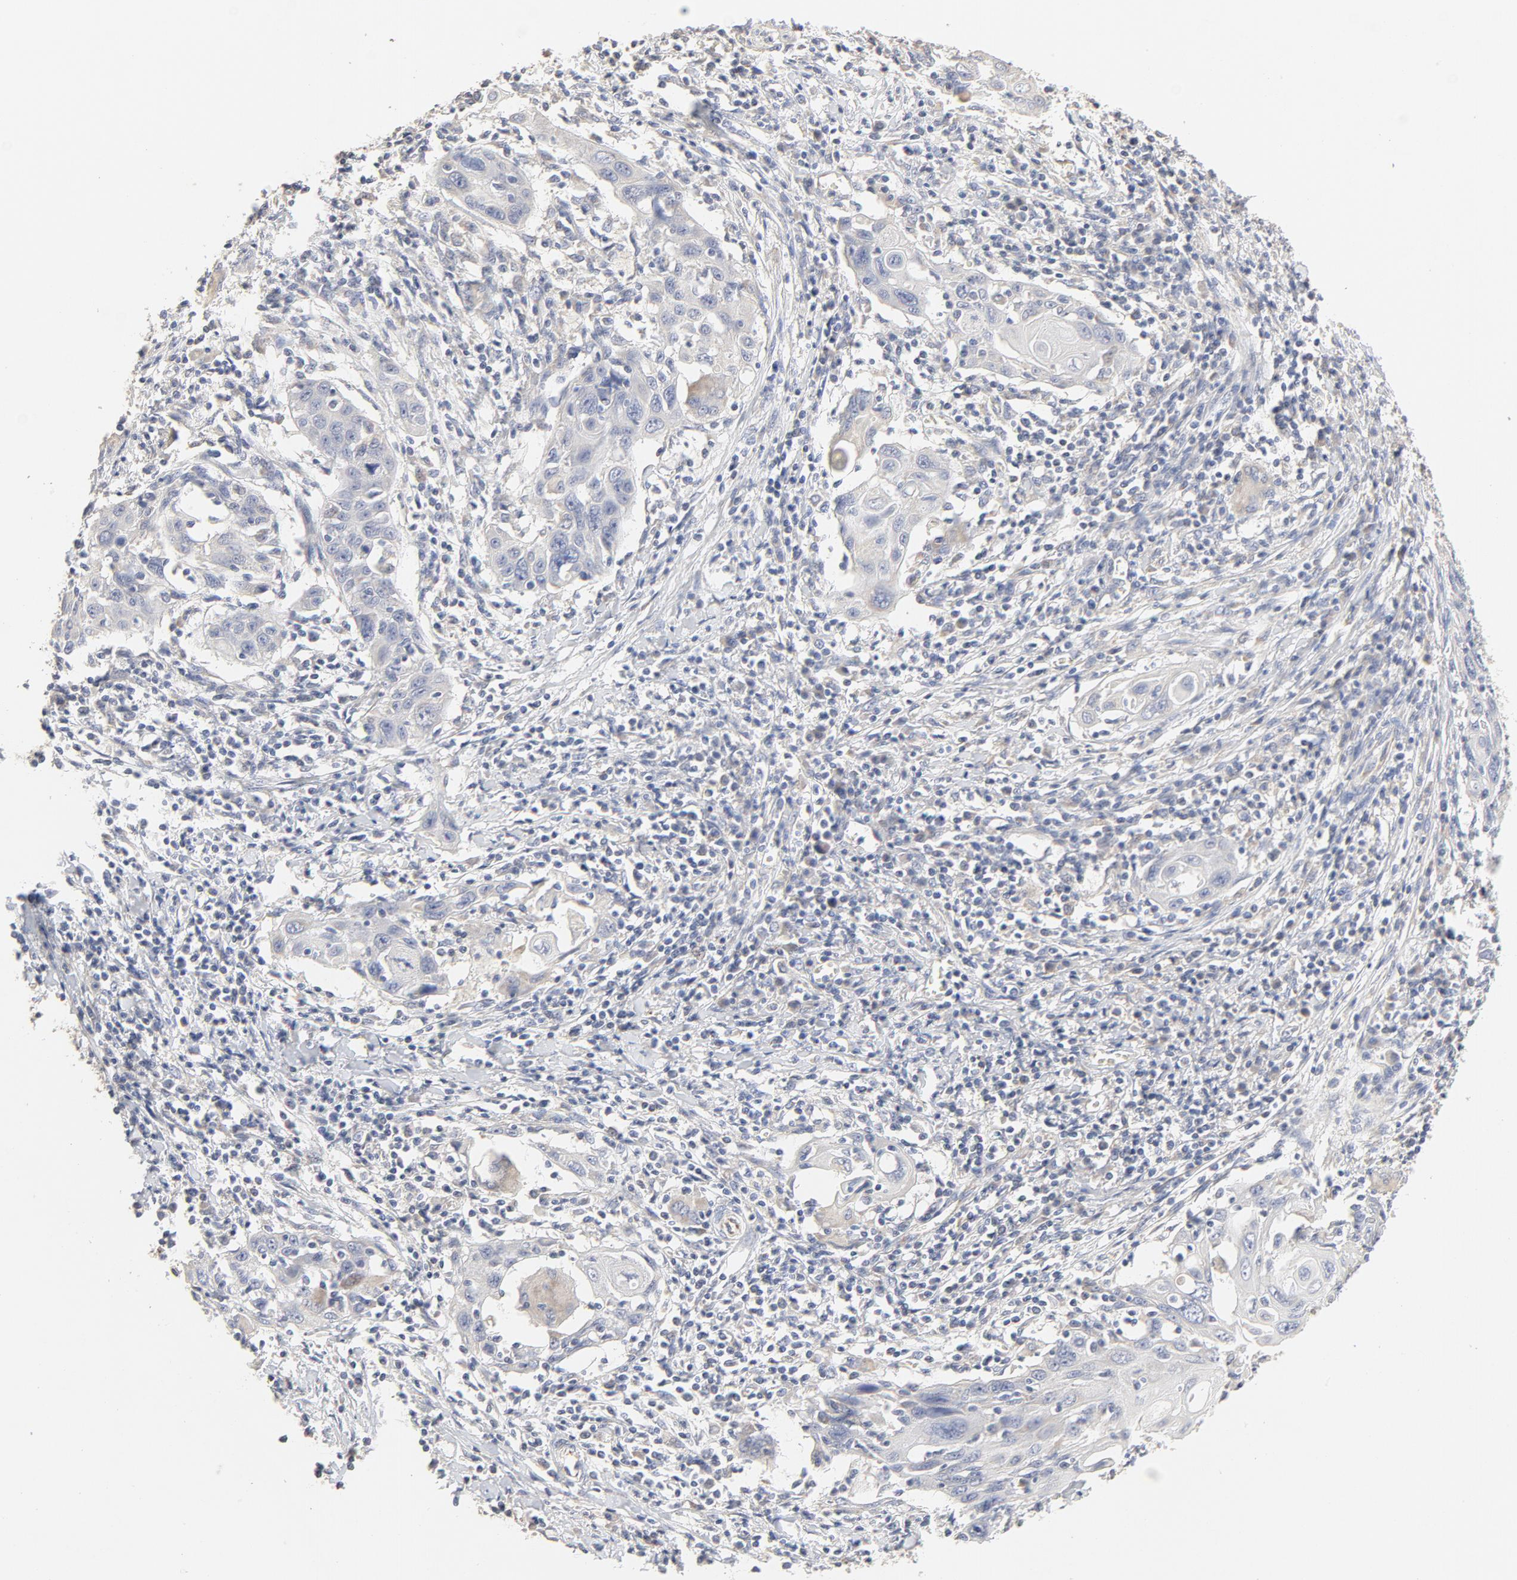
{"staining": {"intensity": "negative", "quantity": "none", "location": "none"}, "tissue": "cervical cancer", "cell_type": "Tumor cells", "image_type": "cancer", "snomed": [{"axis": "morphology", "description": "Squamous cell carcinoma, NOS"}, {"axis": "topography", "description": "Cervix"}], "caption": "This is an immunohistochemistry (IHC) micrograph of squamous cell carcinoma (cervical). There is no staining in tumor cells.", "gene": "FCGBP", "patient": {"sex": "female", "age": 54}}